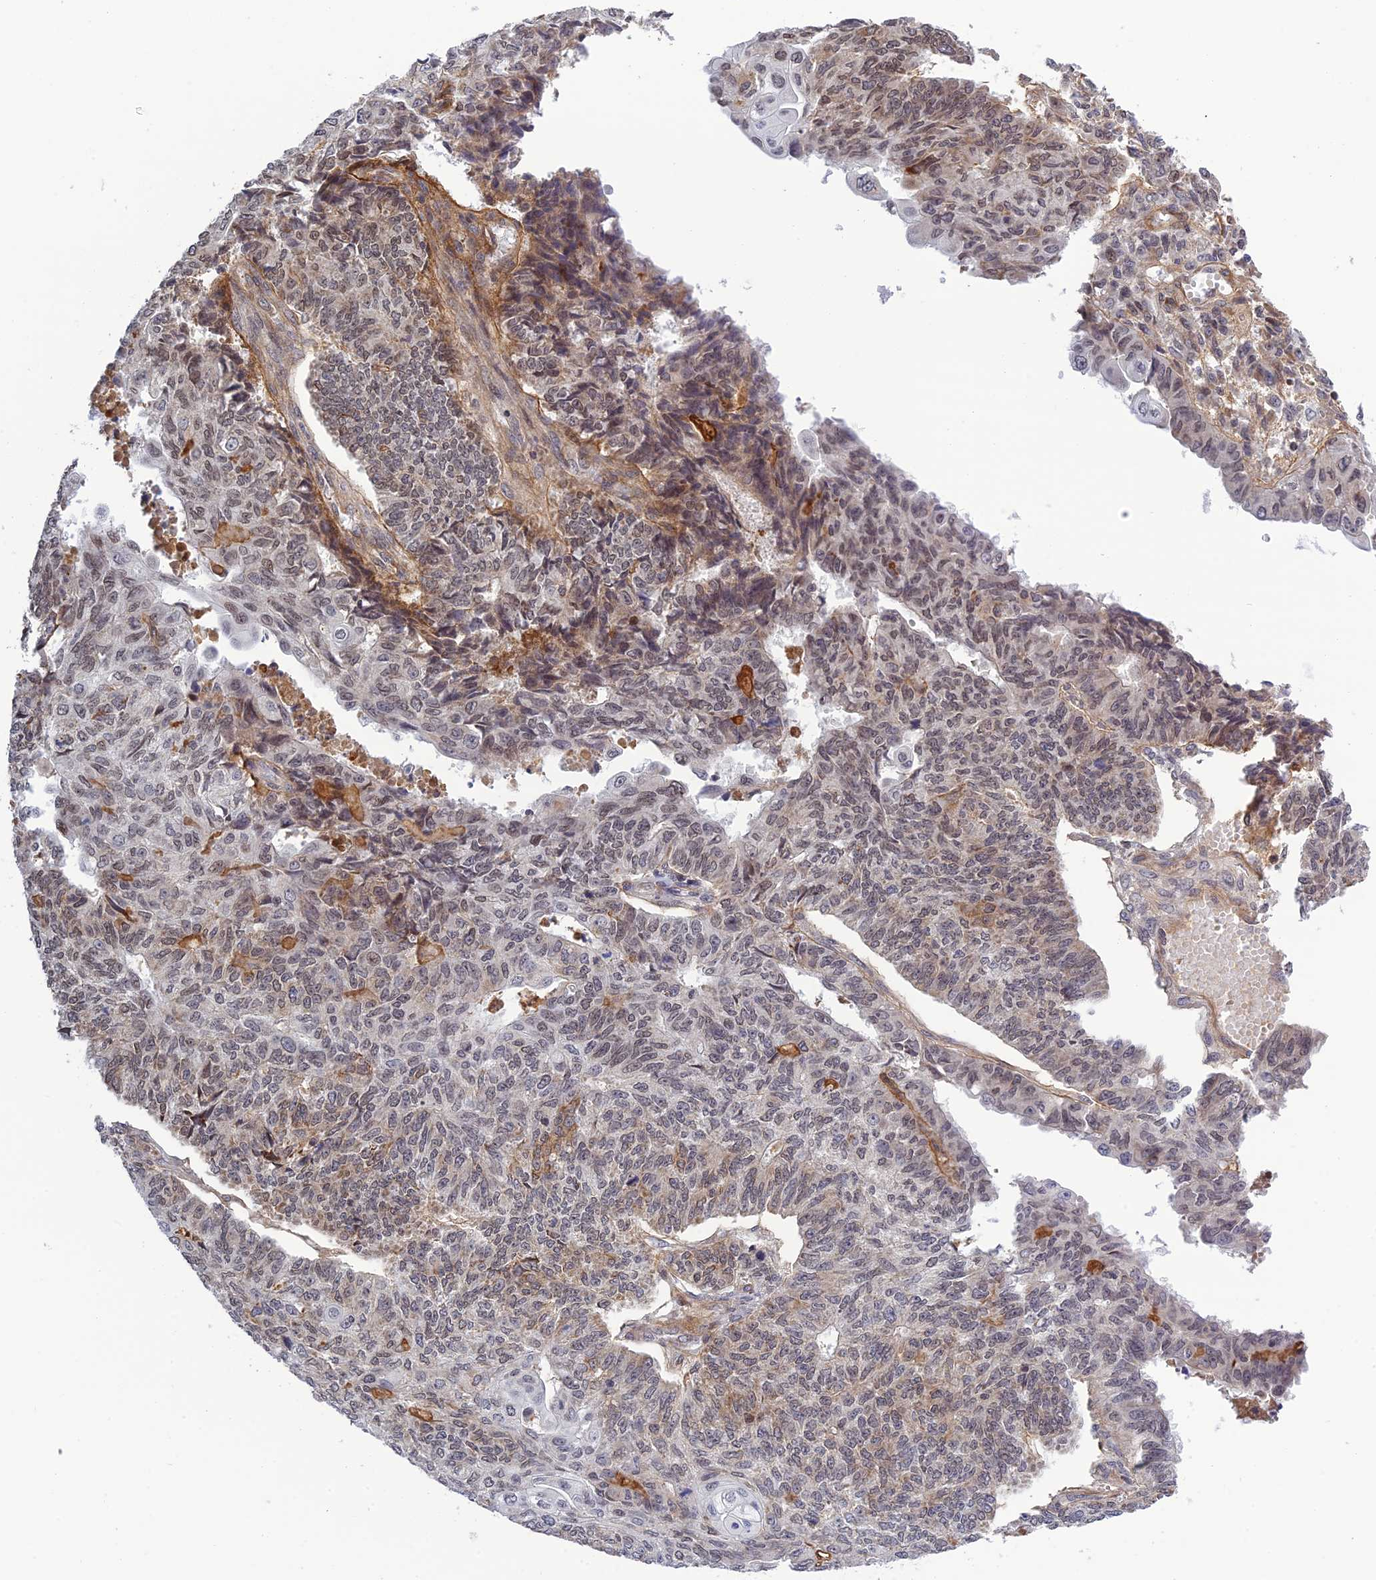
{"staining": {"intensity": "moderate", "quantity": "25%-75%", "location": "cytoplasmic/membranous,nuclear"}, "tissue": "endometrial cancer", "cell_type": "Tumor cells", "image_type": "cancer", "snomed": [{"axis": "morphology", "description": "Adenocarcinoma, NOS"}, {"axis": "topography", "description": "Endometrium"}], "caption": "Protein staining of endometrial cancer (adenocarcinoma) tissue reveals moderate cytoplasmic/membranous and nuclear staining in approximately 25%-75% of tumor cells.", "gene": "REXO1", "patient": {"sex": "female", "age": 32}}